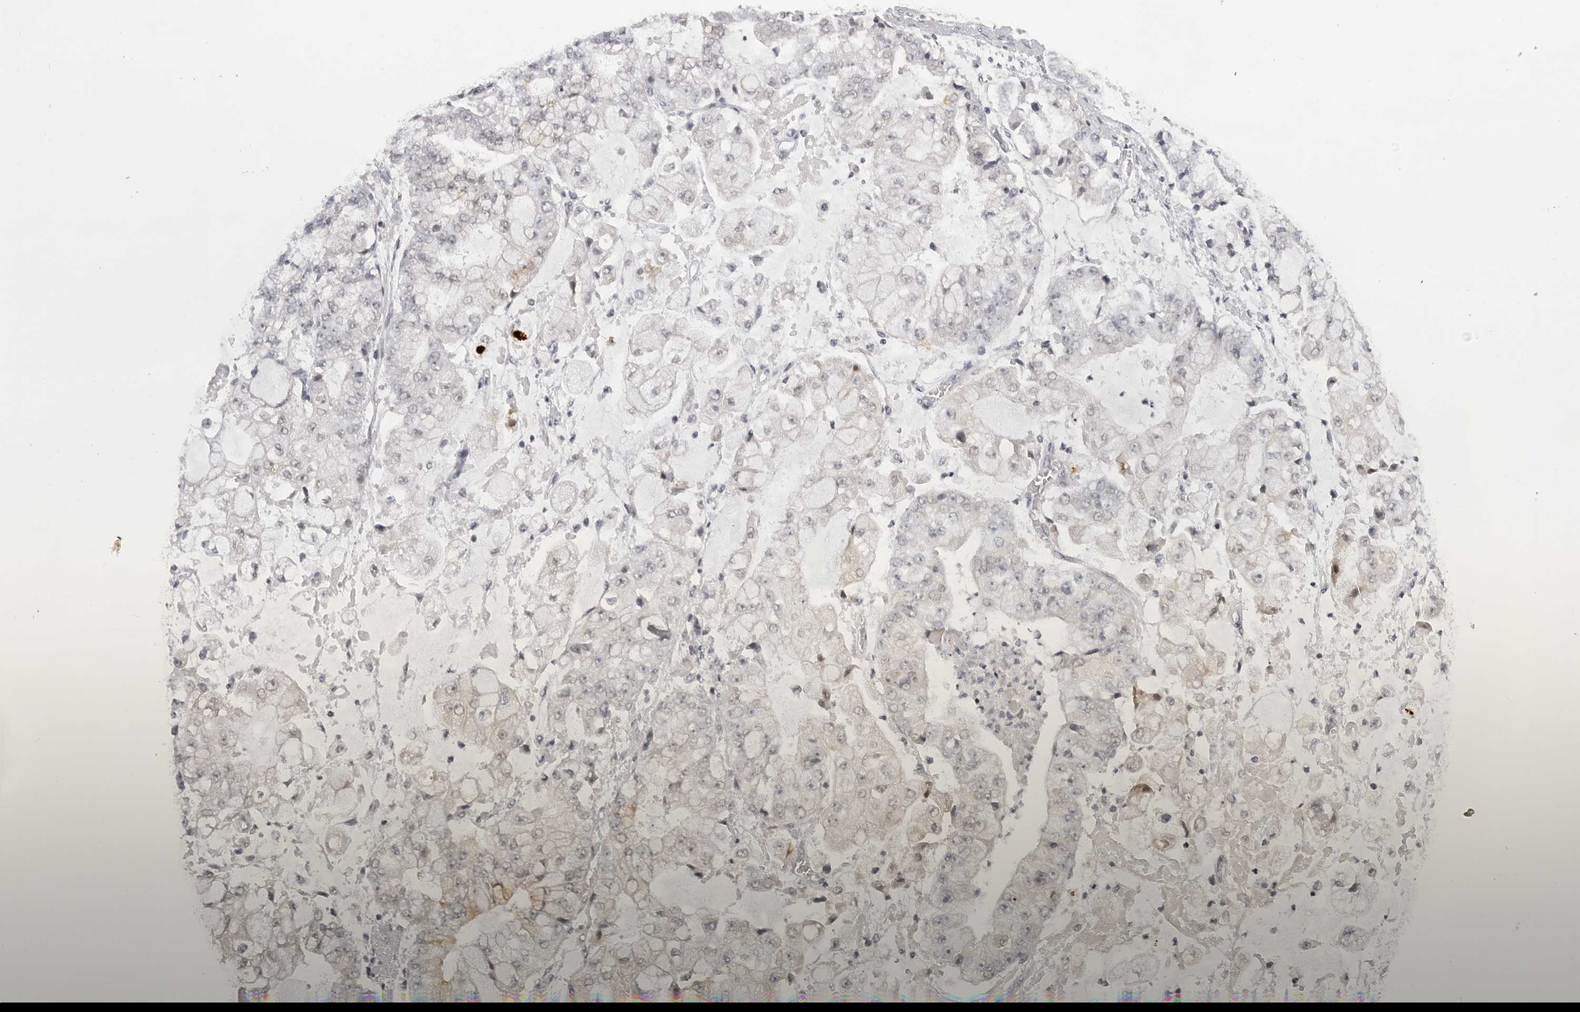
{"staining": {"intensity": "negative", "quantity": "none", "location": "none"}, "tissue": "stomach cancer", "cell_type": "Tumor cells", "image_type": "cancer", "snomed": [{"axis": "morphology", "description": "Adenocarcinoma, NOS"}, {"axis": "topography", "description": "Stomach"}], "caption": "DAB immunohistochemical staining of adenocarcinoma (stomach) demonstrates no significant staining in tumor cells.", "gene": "NTM", "patient": {"sex": "male", "age": 76}}